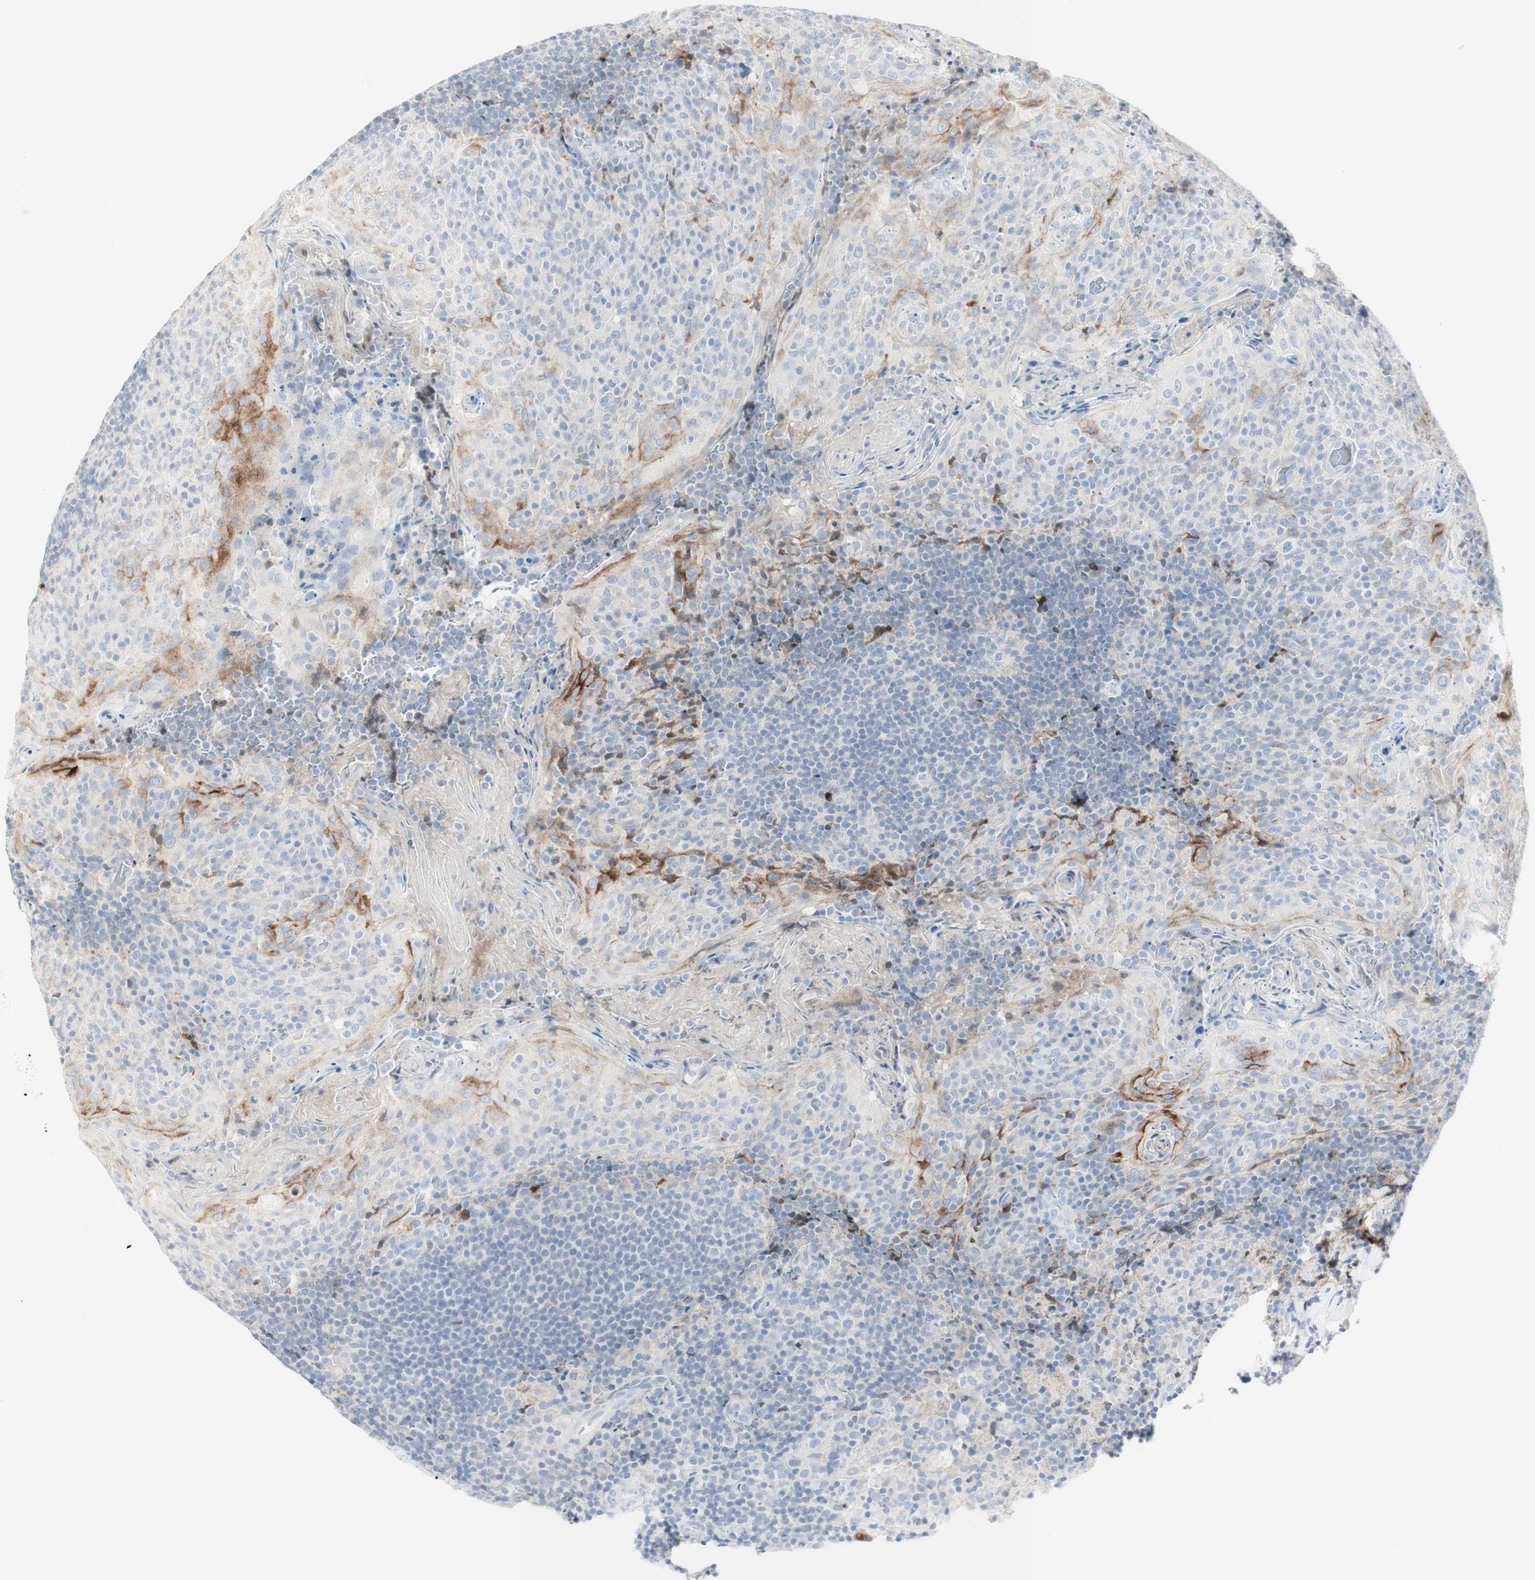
{"staining": {"intensity": "moderate", "quantity": "<25%", "location": "cytoplasmic/membranous"}, "tissue": "tonsil", "cell_type": "Germinal center cells", "image_type": "normal", "snomed": [{"axis": "morphology", "description": "Normal tissue, NOS"}, {"axis": "topography", "description": "Tonsil"}], "caption": "Immunohistochemistry of benign human tonsil displays low levels of moderate cytoplasmic/membranous expression in approximately <25% of germinal center cells.", "gene": "MDK", "patient": {"sex": "male", "age": 17}}